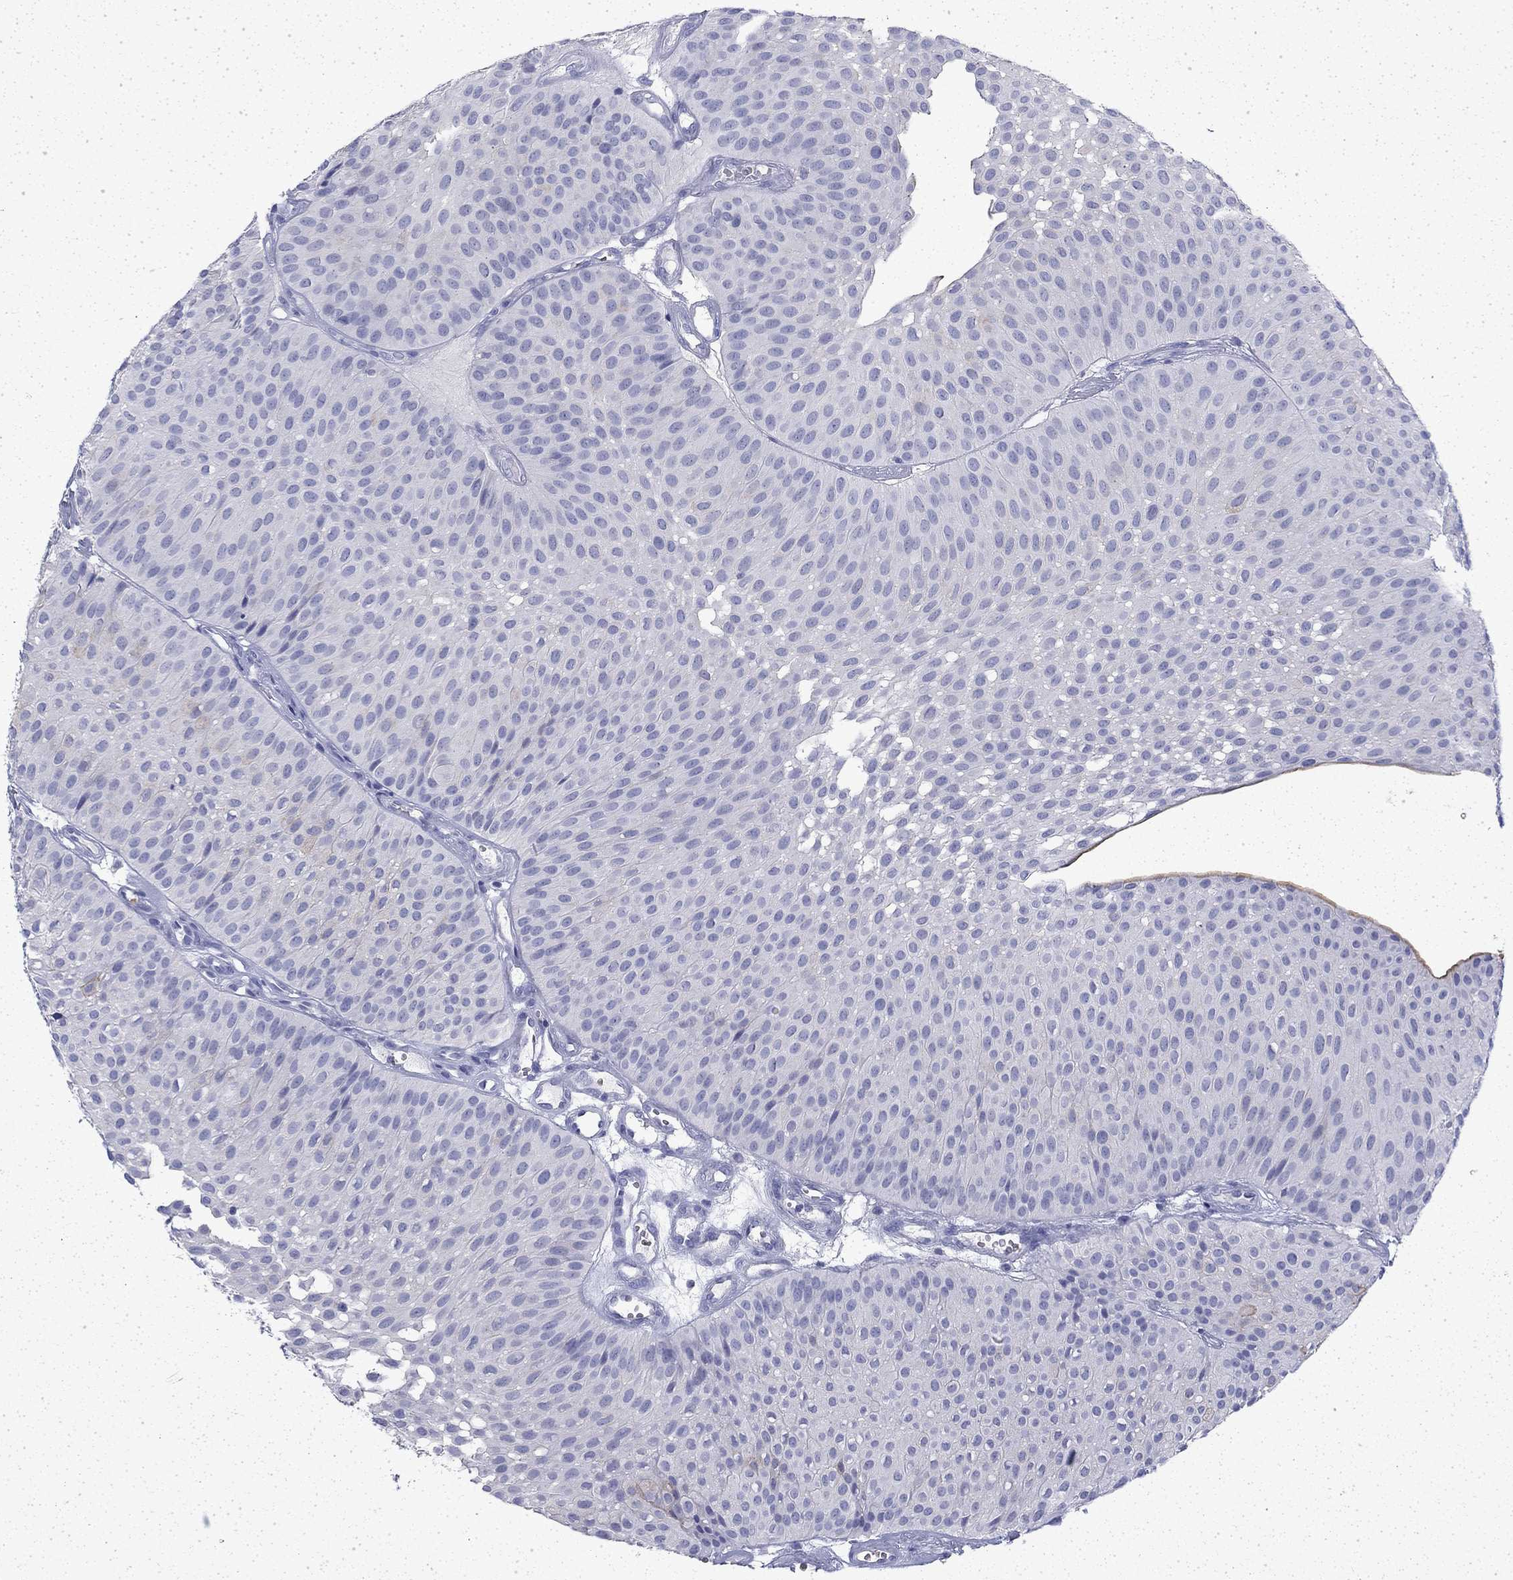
{"staining": {"intensity": "negative", "quantity": "none", "location": "none"}, "tissue": "urothelial cancer", "cell_type": "Tumor cells", "image_type": "cancer", "snomed": [{"axis": "morphology", "description": "Urothelial carcinoma, Low grade"}, {"axis": "topography", "description": "Urinary bladder"}], "caption": "Tumor cells show no significant positivity in low-grade urothelial carcinoma.", "gene": "ENPP6", "patient": {"sex": "male", "age": 64}}